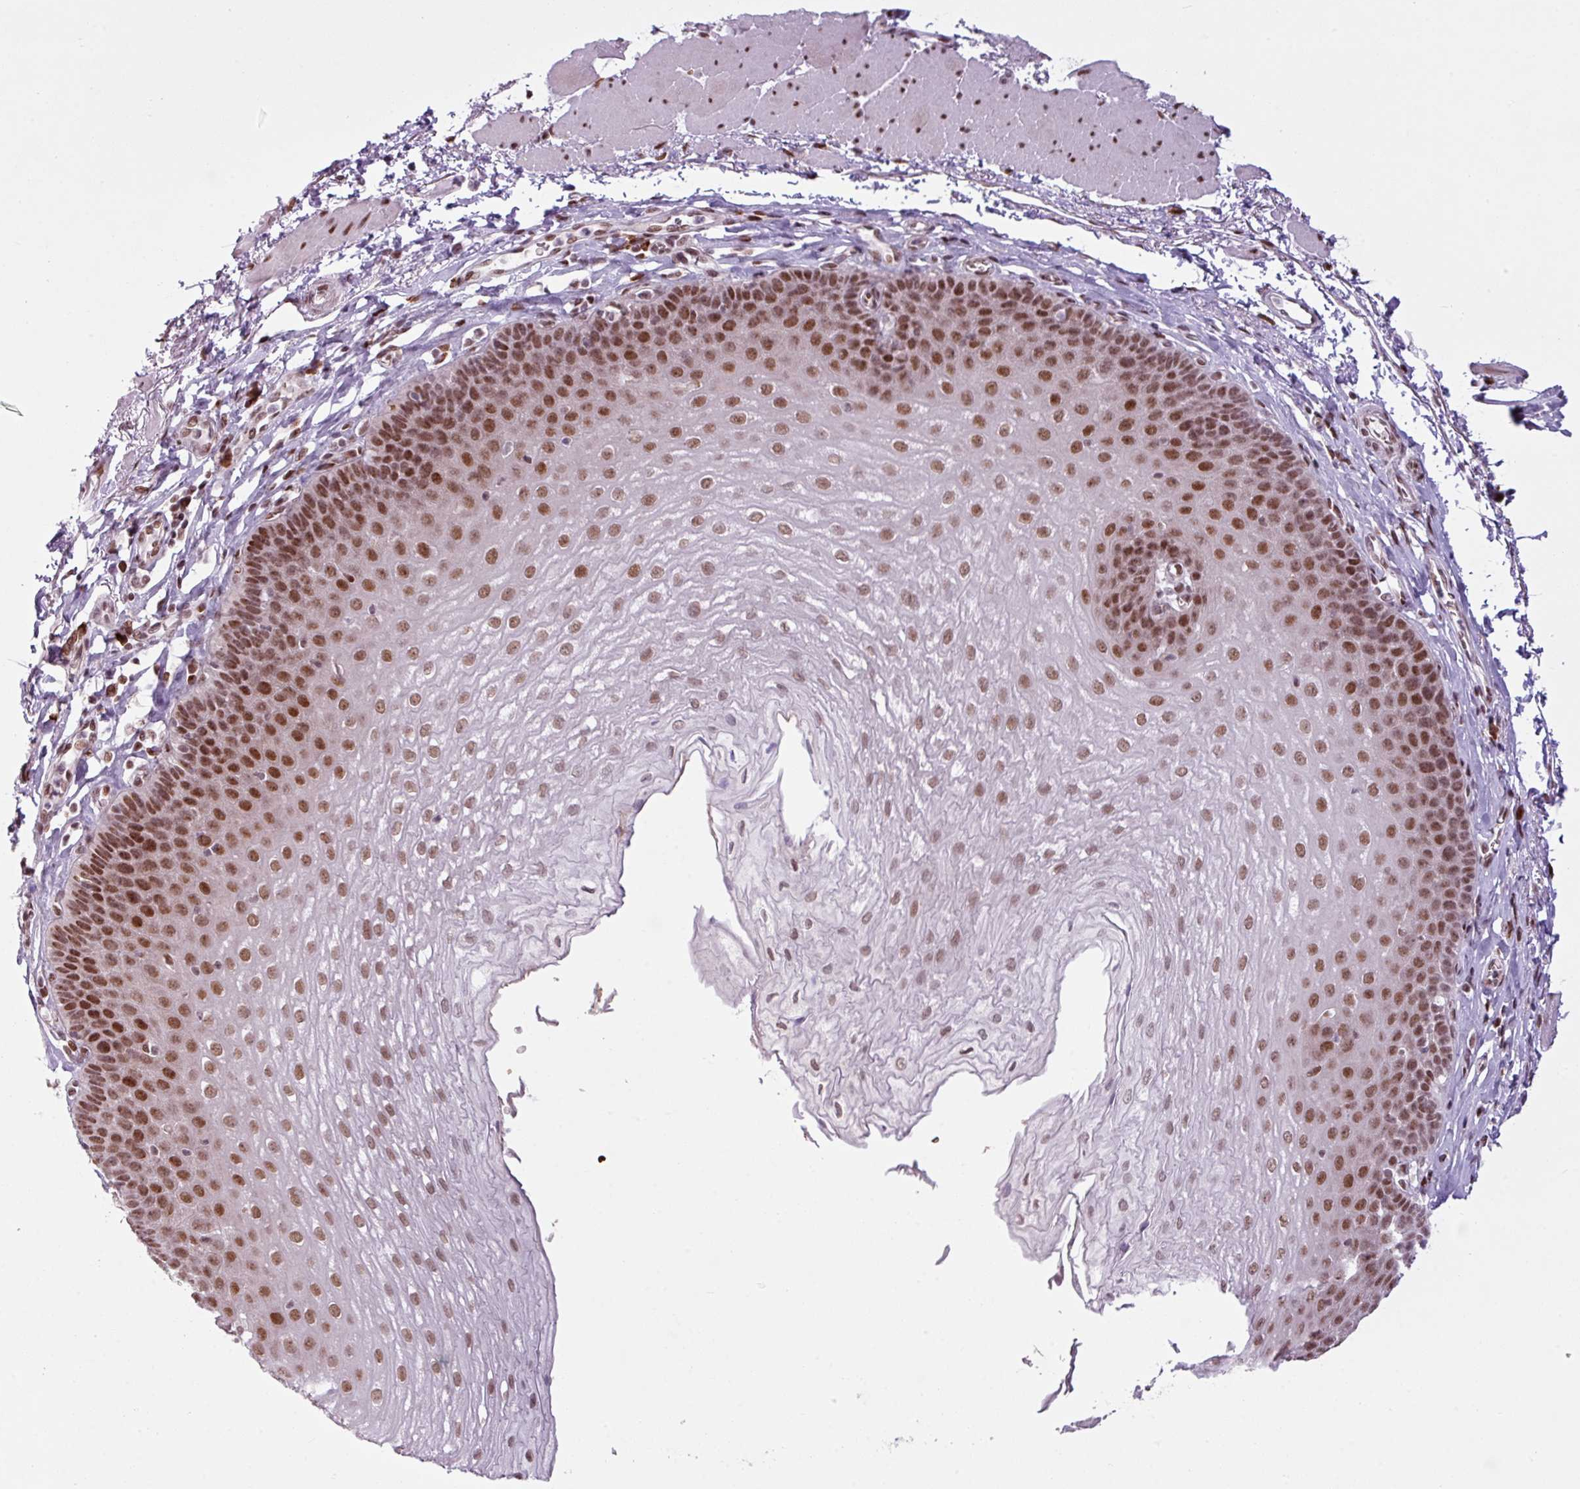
{"staining": {"intensity": "moderate", "quantity": ">75%", "location": "nuclear"}, "tissue": "esophagus", "cell_type": "Squamous epithelial cells", "image_type": "normal", "snomed": [{"axis": "morphology", "description": "Normal tissue, NOS"}, {"axis": "topography", "description": "Esophagus"}], "caption": "Immunohistochemical staining of unremarkable esophagus exhibits >75% levels of moderate nuclear protein expression in approximately >75% of squamous epithelial cells. Ihc stains the protein of interest in brown and the nuclei are stained blue.", "gene": "PRDM5", "patient": {"sex": "female", "age": 81}}